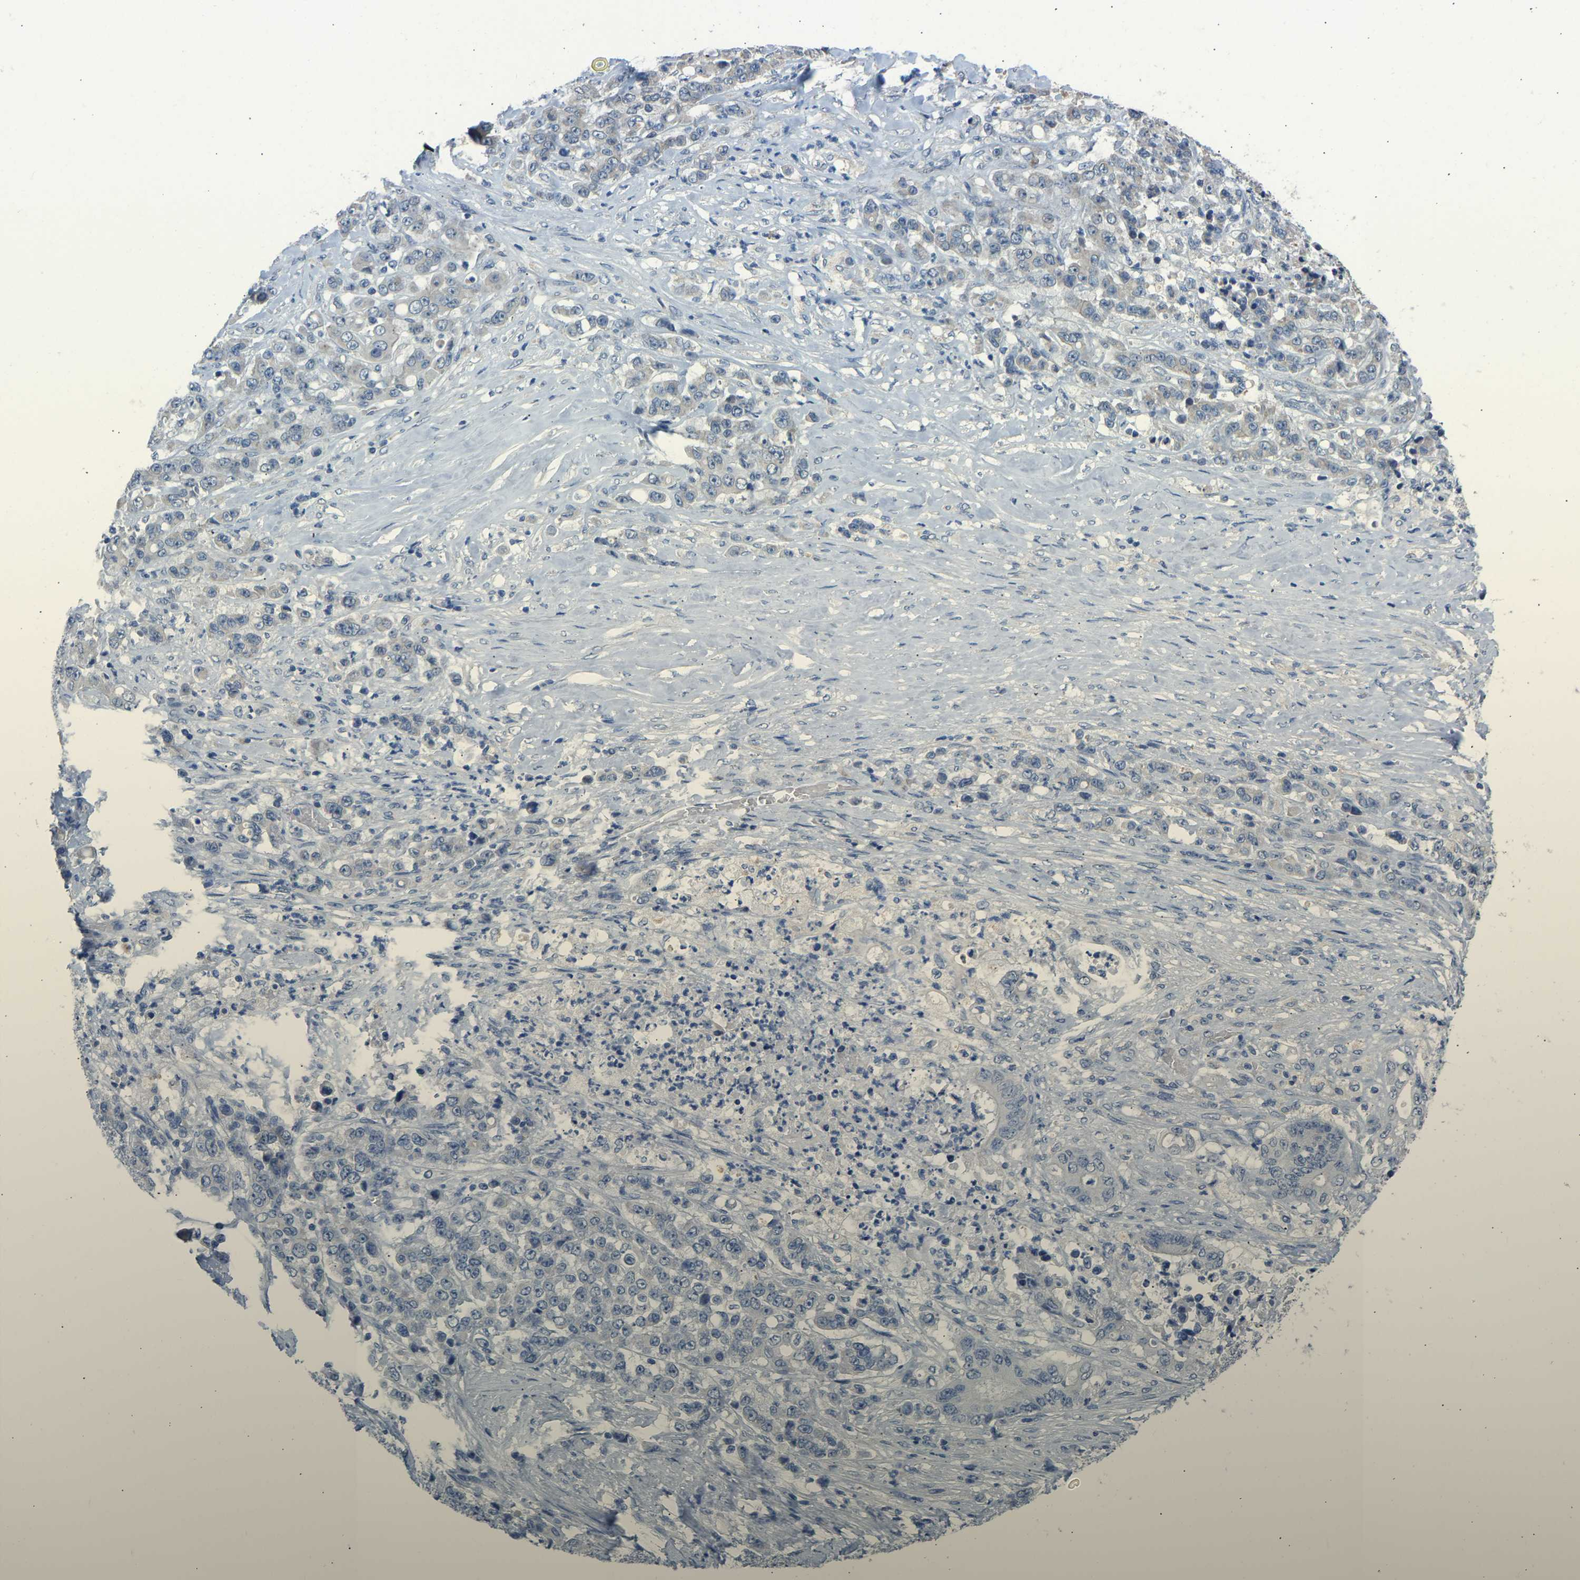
{"staining": {"intensity": "negative", "quantity": "none", "location": "none"}, "tissue": "stomach cancer", "cell_type": "Tumor cells", "image_type": "cancer", "snomed": [{"axis": "morphology", "description": "Adenocarcinoma, NOS"}, {"axis": "topography", "description": "Stomach"}], "caption": "This is an immunohistochemistry histopathology image of human stomach cancer (adenocarcinoma). There is no positivity in tumor cells.", "gene": "CDK2AP1", "patient": {"sex": "female", "age": 73}}